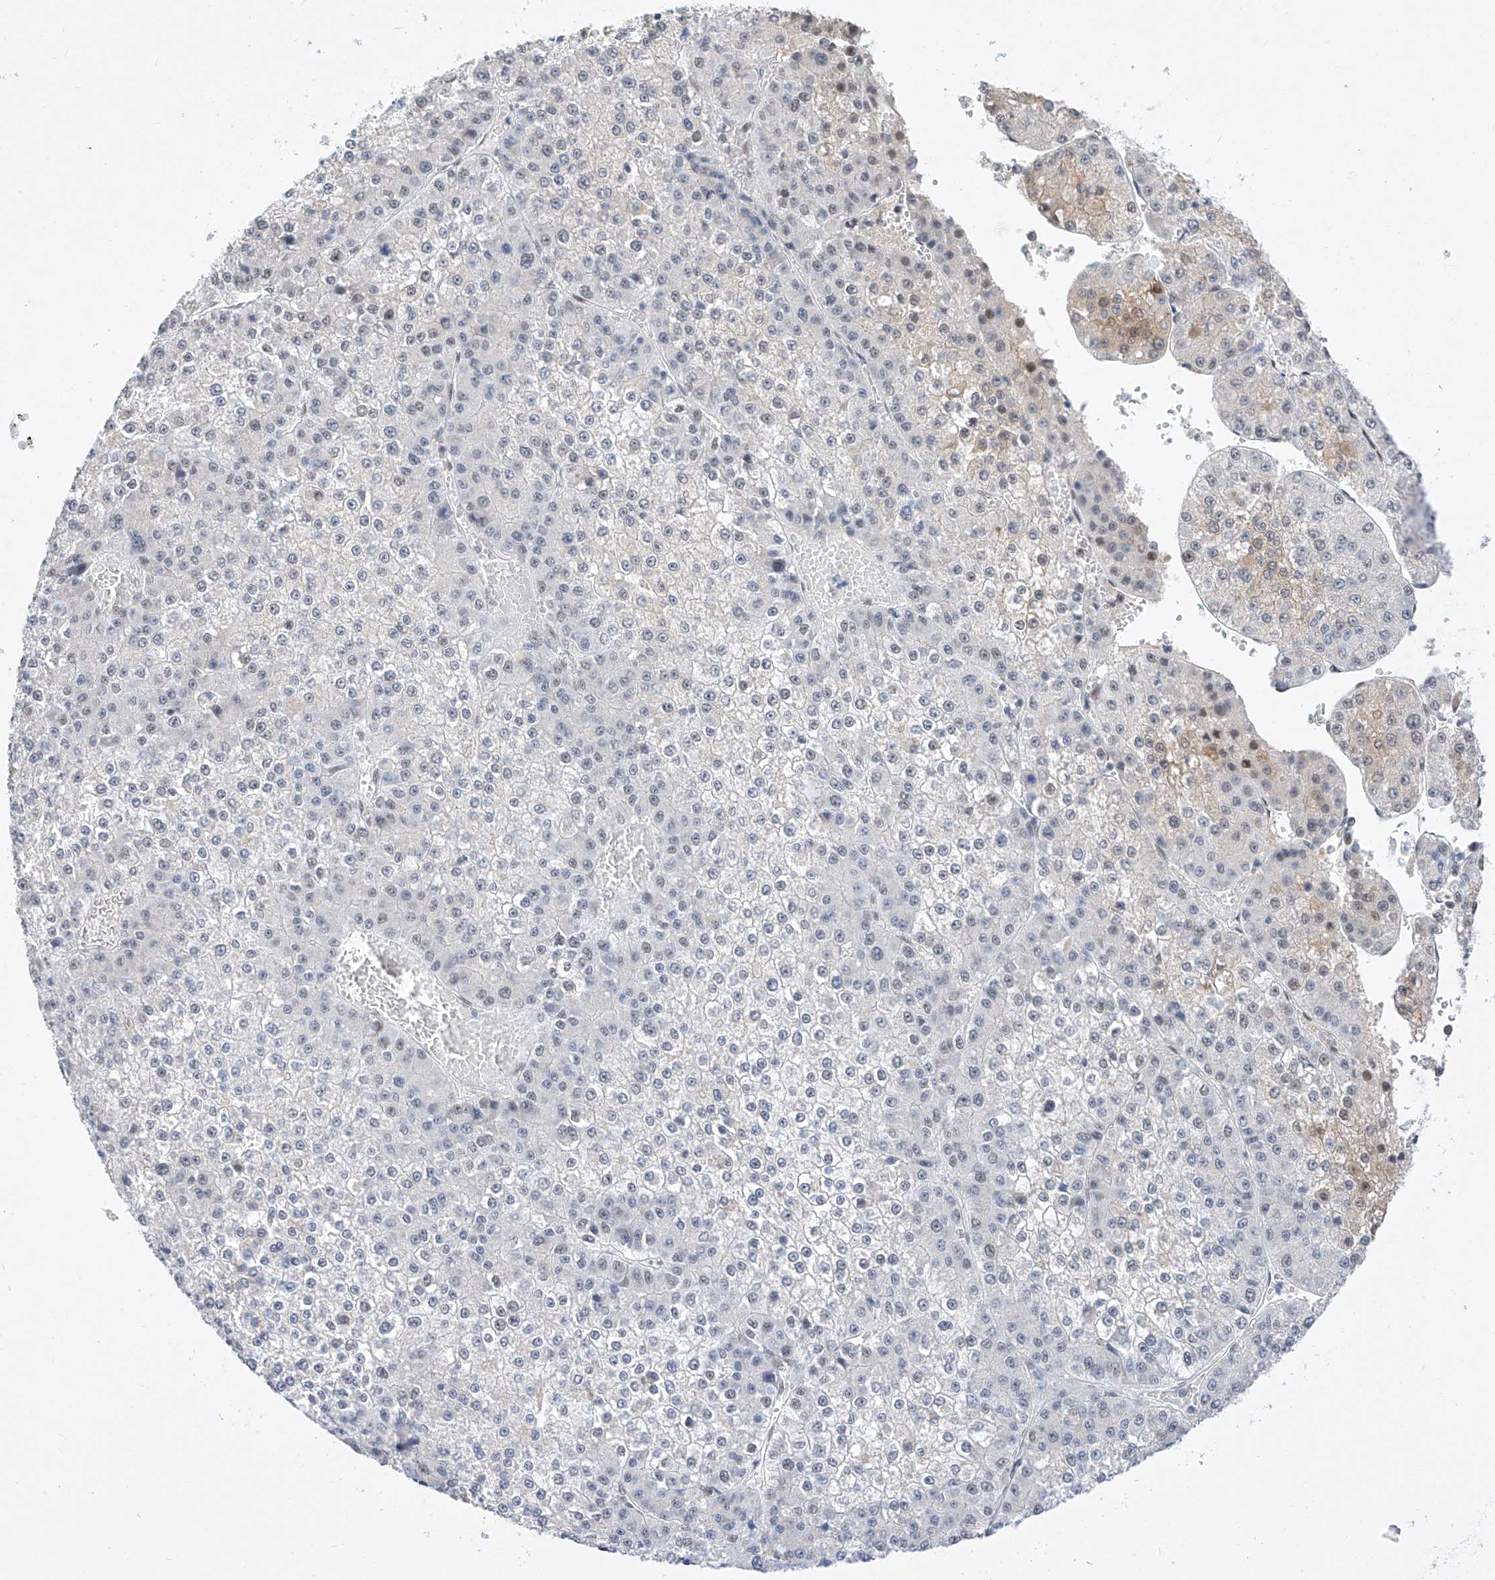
{"staining": {"intensity": "weak", "quantity": "<25%", "location": "cytoplasmic/membranous,nuclear"}, "tissue": "liver cancer", "cell_type": "Tumor cells", "image_type": "cancer", "snomed": [{"axis": "morphology", "description": "Carcinoma, Hepatocellular, NOS"}, {"axis": "topography", "description": "Liver"}], "caption": "Tumor cells are negative for protein expression in human liver cancer (hepatocellular carcinoma). (DAB immunohistochemistry visualized using brightfield microscopy, high magnification).", "gene": "KCNJ1", "patient": {"sex": "female", "age": 73}}